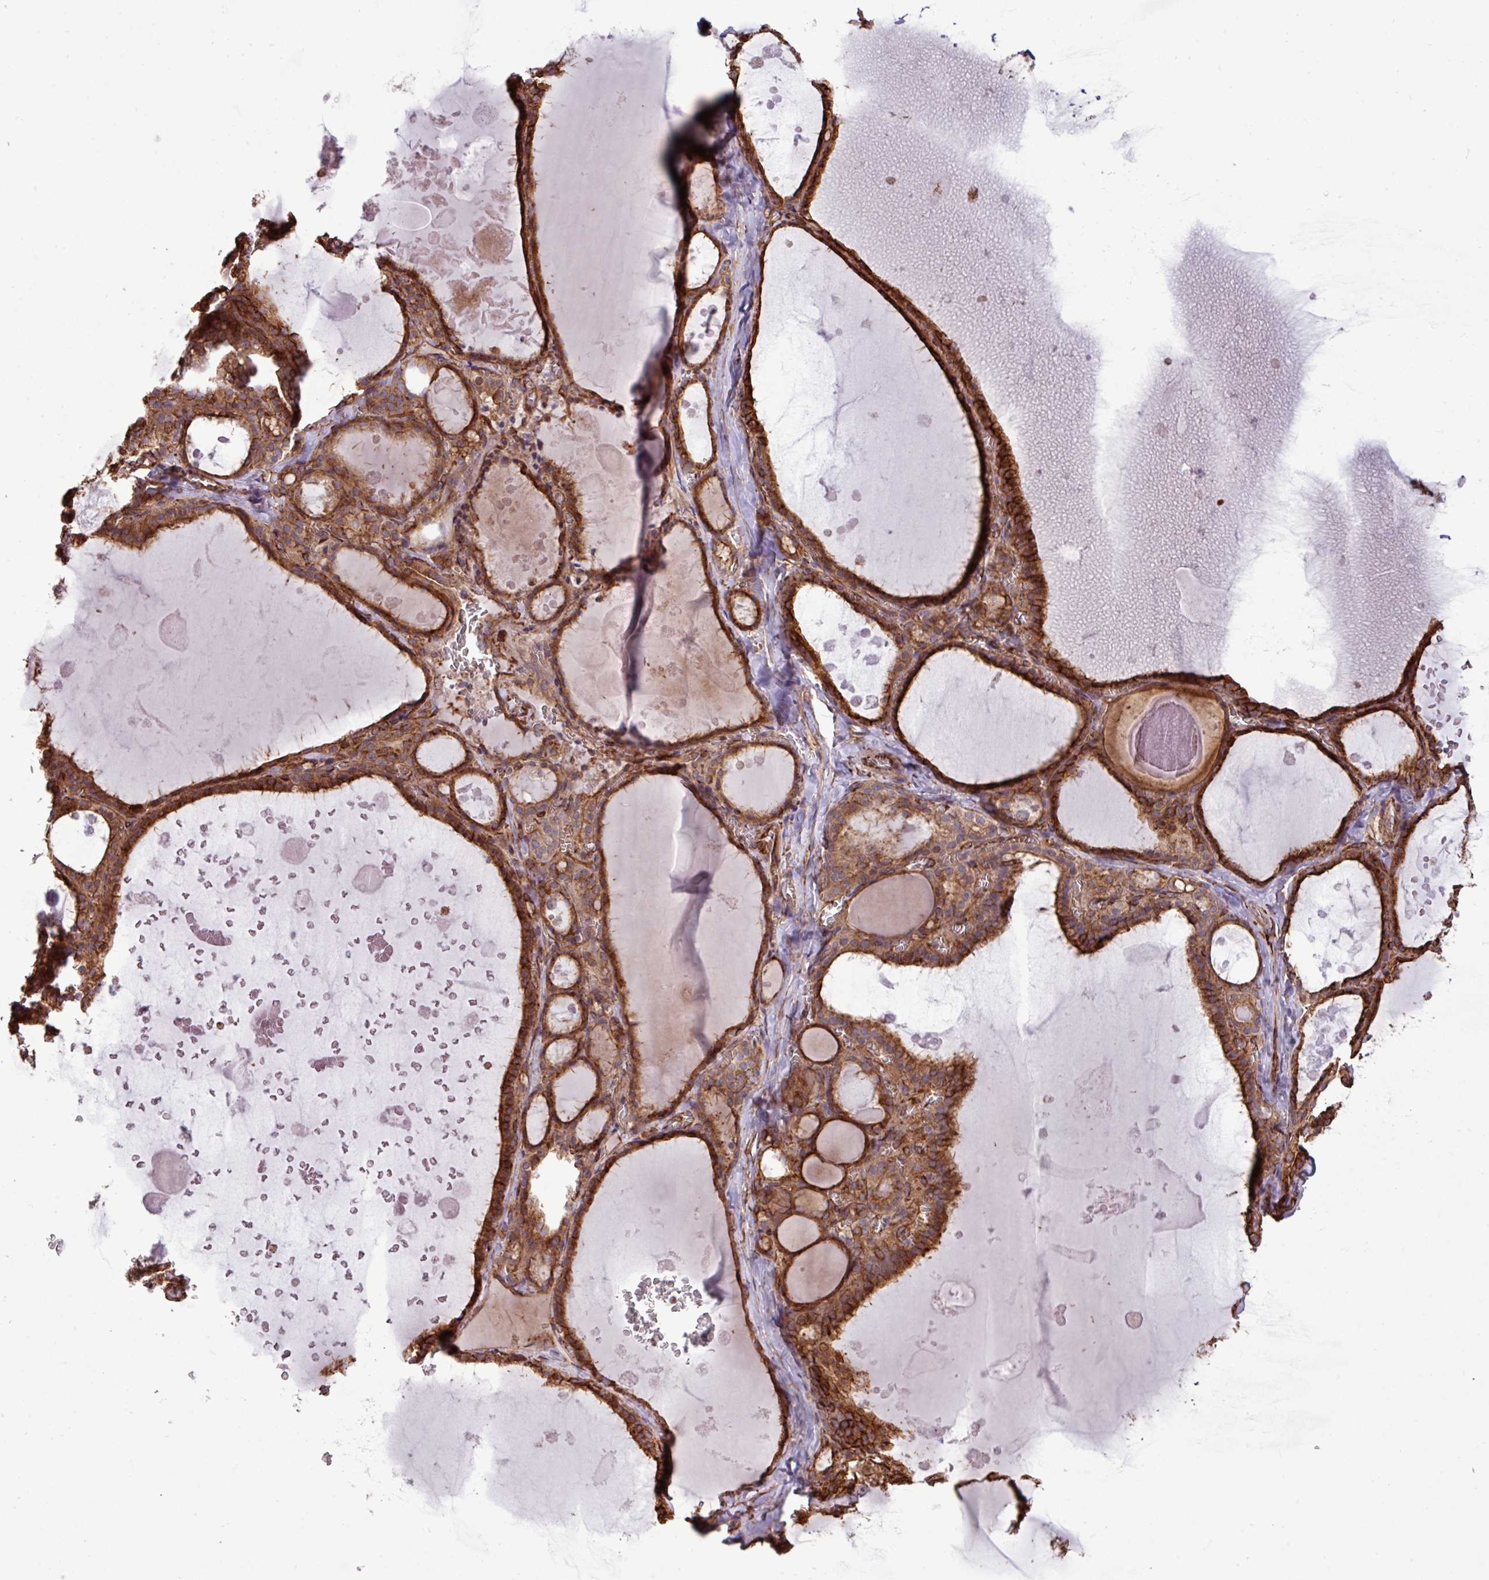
{"staining": {"intensity": "strong", "quantity": ">75%", "location": "cytoplasmic/membranous"}, "tissue": "thyroid gland", "cell_type": "Glandular cells", "image_type": "normal", "snomed": [{"axis": "morphology", "description": "Normal tissue, NOS"}, {"axis": "topography", "description": "Thyroid gland"}], "caption": "IHC staining of normal thyroid gland, which reveals high levels of strong cytoplasmic/membranous staining in about >75% of glandular cells indicating strong cytoplasmic/membranous protein positivity. The staining was performed using DAB (brown) for protein detection and nuclei were counterstained in hematoxylin (blue).", "gene": "ZNF300", "patient": {"sex": "male", "age": 56}}